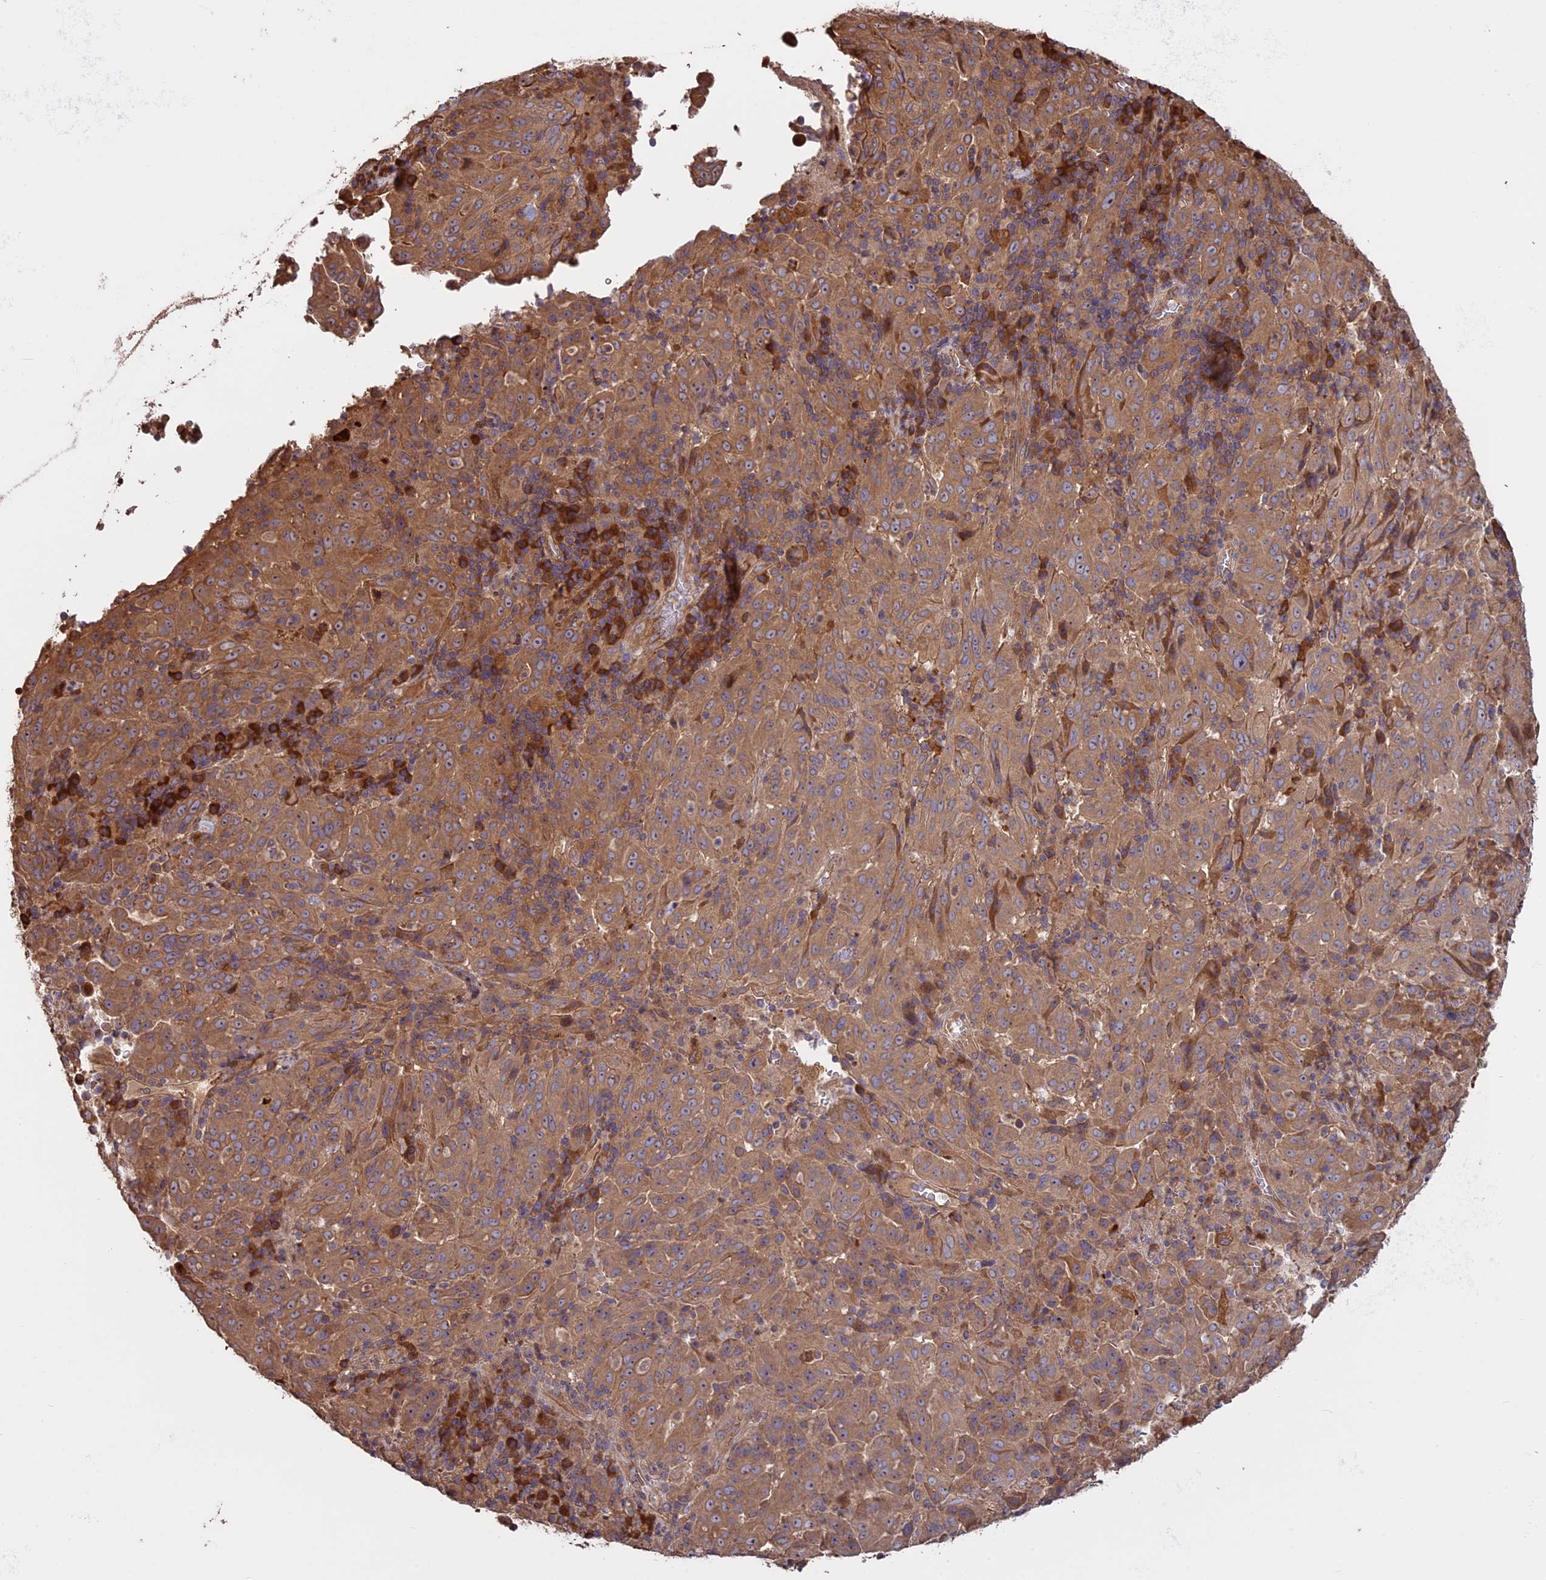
{"staining": {"intensity": "moderate", "quantity": ">75%", "location": "cytoplasmic/membranous"}, "tissue": "pancreatic cancer", "cell_type": "Tumor cells", "image_type": "cancer", "snomed": [{"axis": "morphology", "description": "Adenocarcinoma, NOS"}, {"axis": "topography", "description": "Pancreas"}], "caption": "Tumor cells show medium levels of moderate cytoplasmic/membranous positivity in about >75% of cells in pancreatic cancer. (IHC, brightfield microscopy, high magnification).", "gene": "VWA3A", "patient": {"sex": "male", "age": 63}}